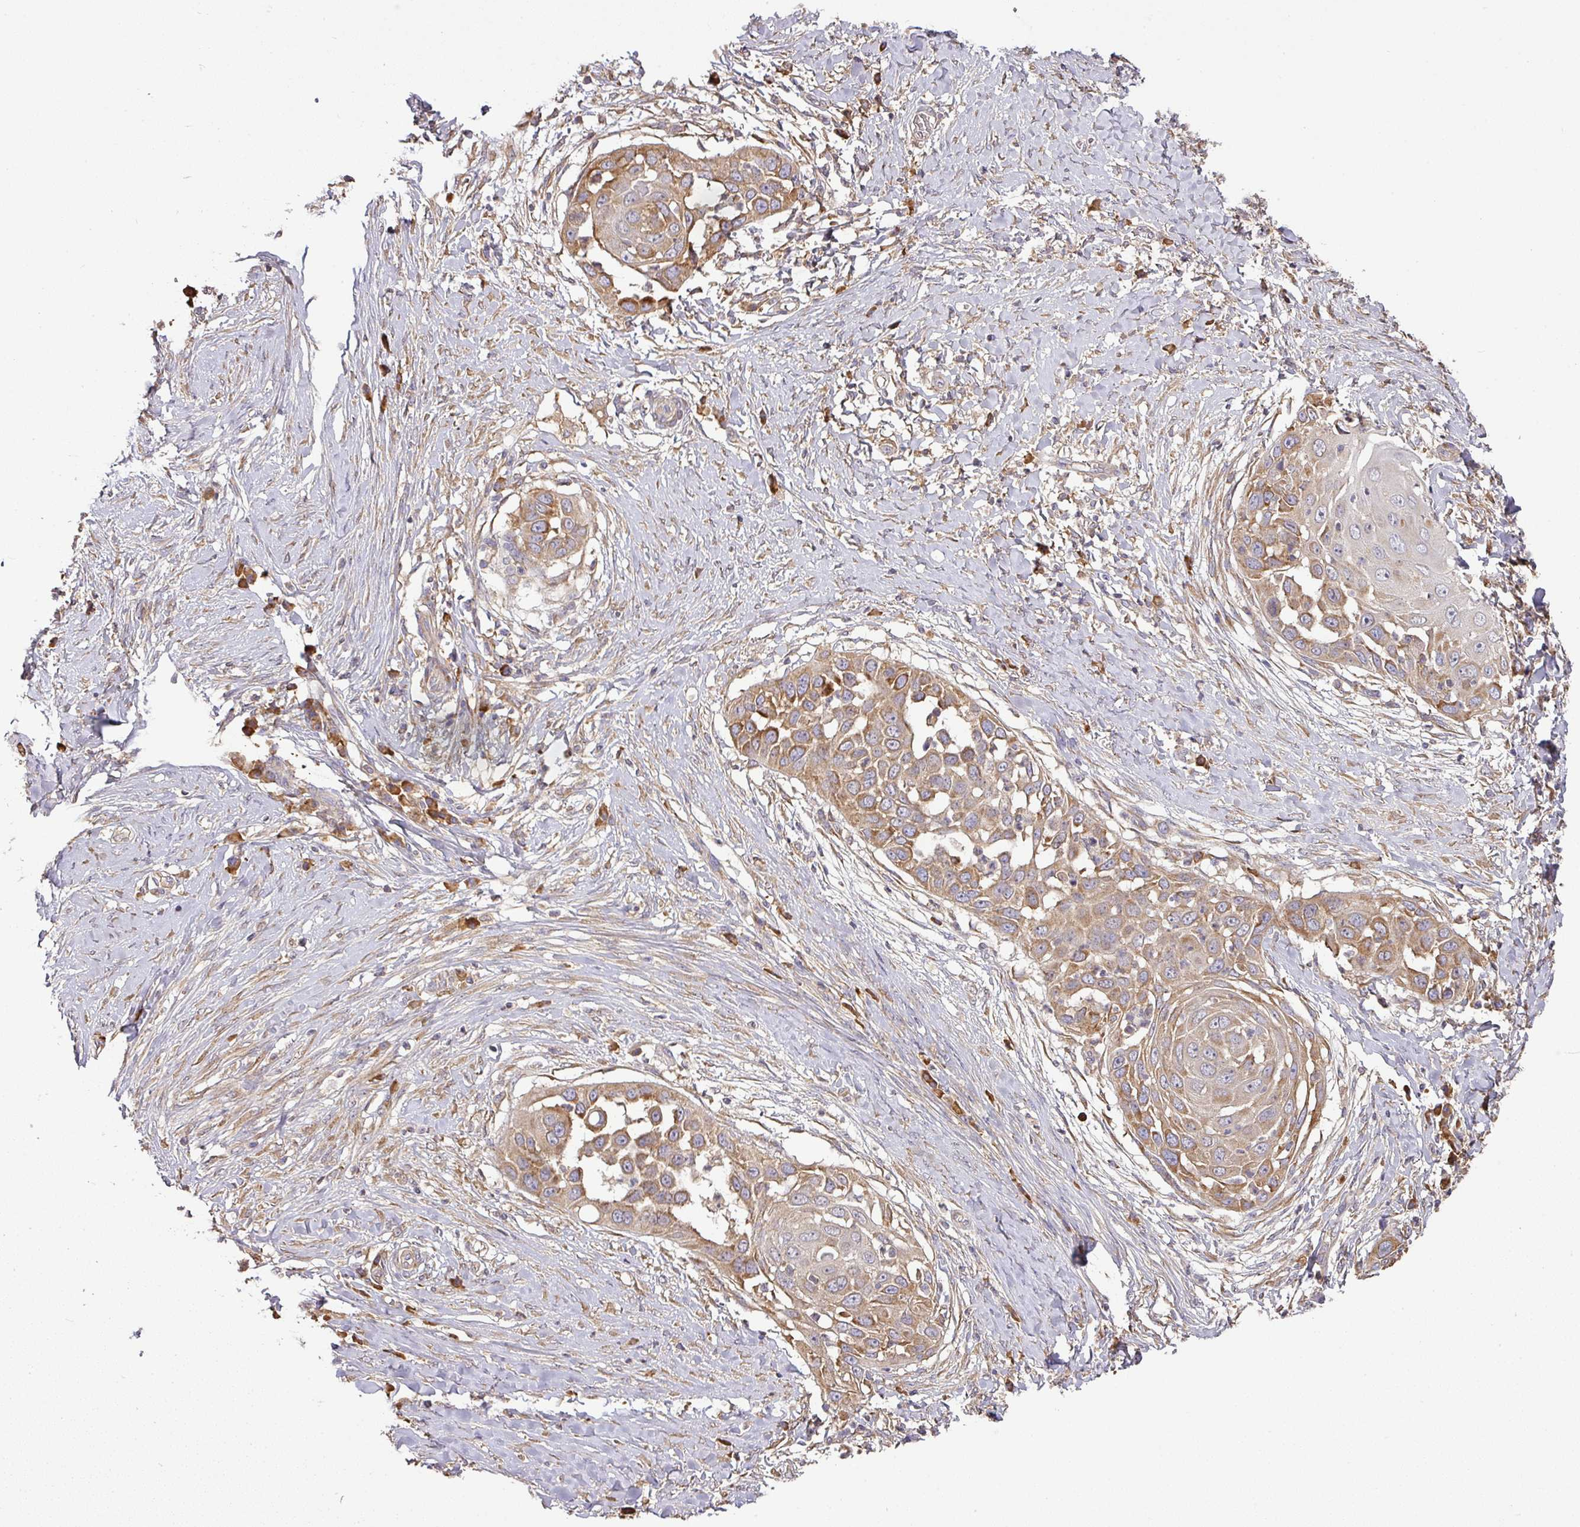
{"staining": {"intensity": "moderate", "quantity": ">75%", "location": "cytoplasmic/membranous"}, "tissue": "skin cancer", "cell_type": "Tumor cells", "image_type": "cancer", "snomed": [{"axis": "morphology", "description": "Squamous cell carcinoma, NOS"}, {"axis": "topography", "description": "Skin"}], "caption": "Tumor cells show medium levels of moderate cytoplasmic/membranous staining in about >75% of cells in squamous cell carcinoma (skin). Nuclei are stained in blue.", "gene": "GALP", "patient": {"sex": "female", "age": 44}}